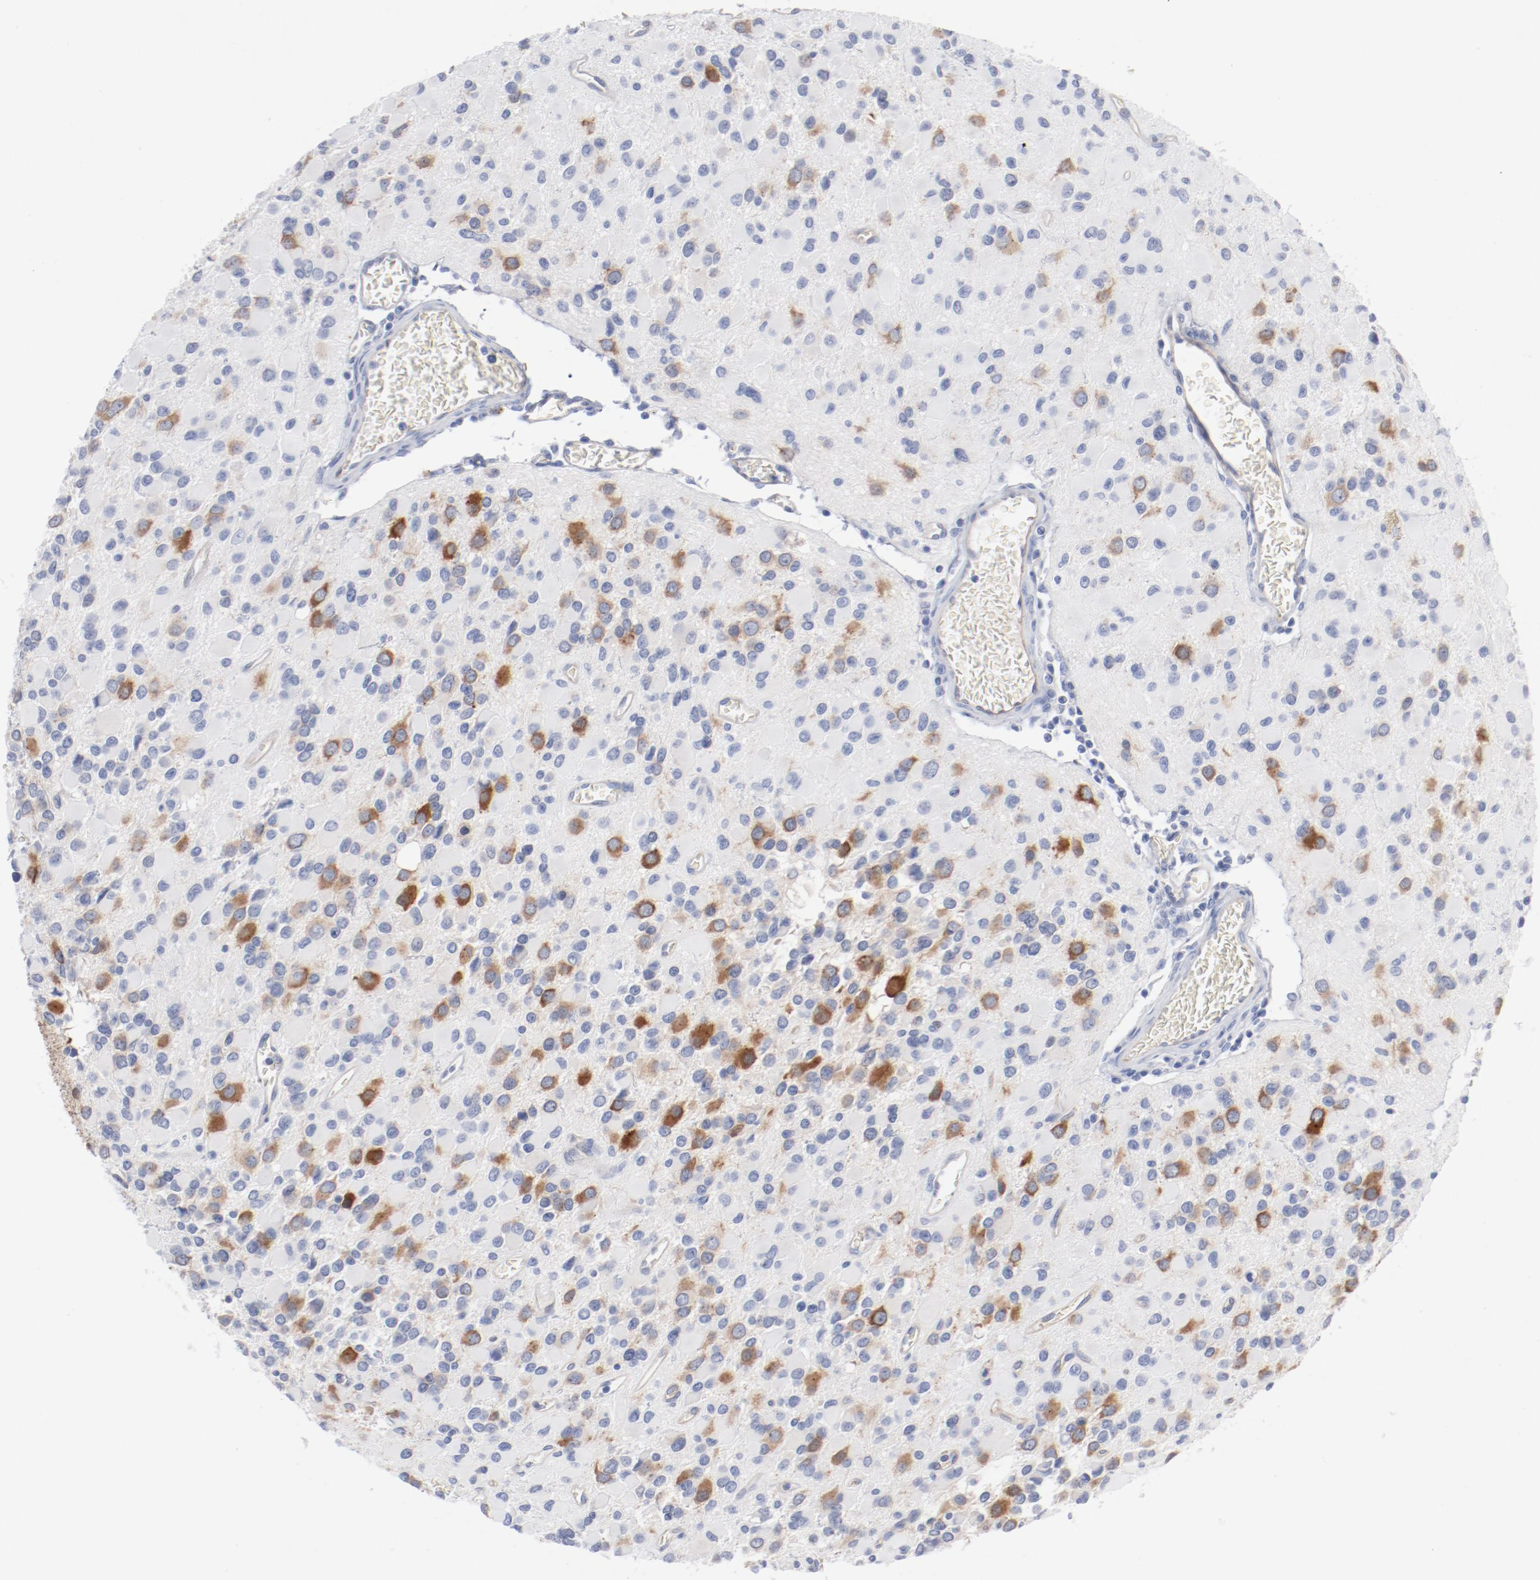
{"staining": {"intensity": "negative", "quantity": "none", "location": "none"}, "tissue": "glioma", "cell_type": "Tumor cells", "image_type": "cancer", "snomed": [{"axis": "morphology", "description": "Glioma, malignant, Low grade"}, {"axis": "topography", "description": "Brain"}], "caption": "This micrograph is of malignant glioma (low-grade) stained with immunohistochemistry to label a protein in brown with the nuclei are counter-stained blue. There is no expression in tumor cells.", "gene": "SHANK3", "patient": {"sex": "male", "age": 42}}